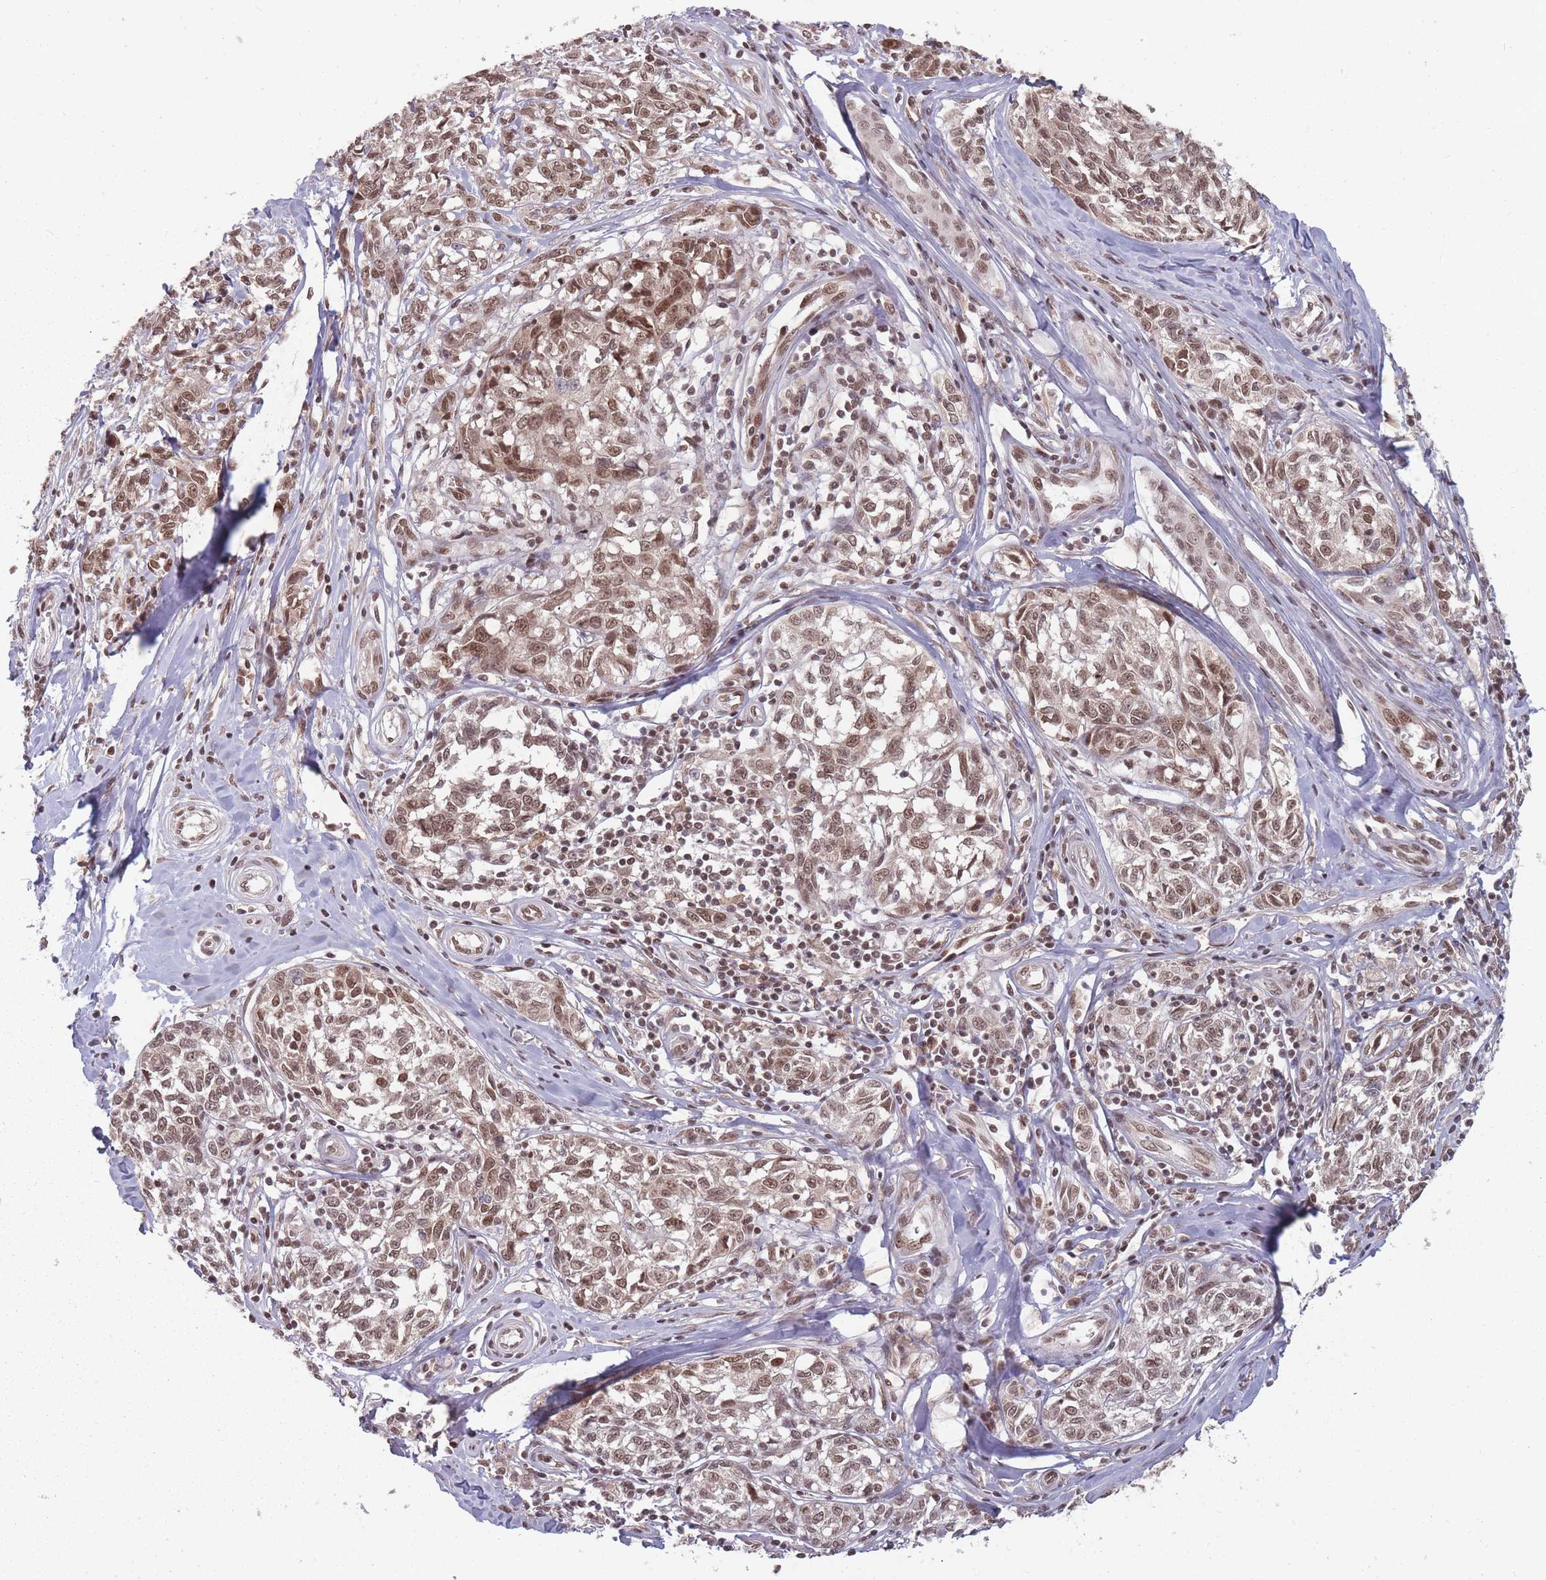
{"staining": {"intensity": "moderate", "quantity": ">75%", "location": "nuclear"}, "tissue": "melanoma", "cell_type": "Tumor cells", "image_type": "cancer", "snomed": [{"axis": "morphology", "description": "Normal tissue, NOS"}, {"axis": "morphology", "description": "Malignant melanoma, NOS"}, {"axis": "topography", "description": "Skin"}], "caption": "DAB immunohistochemical staining of human melanoma shows moderate nuclear protein expression in approximately >75% of tumor cells.", "gene": "TMED3", "patient": {"sex": "female", "age": 64}}